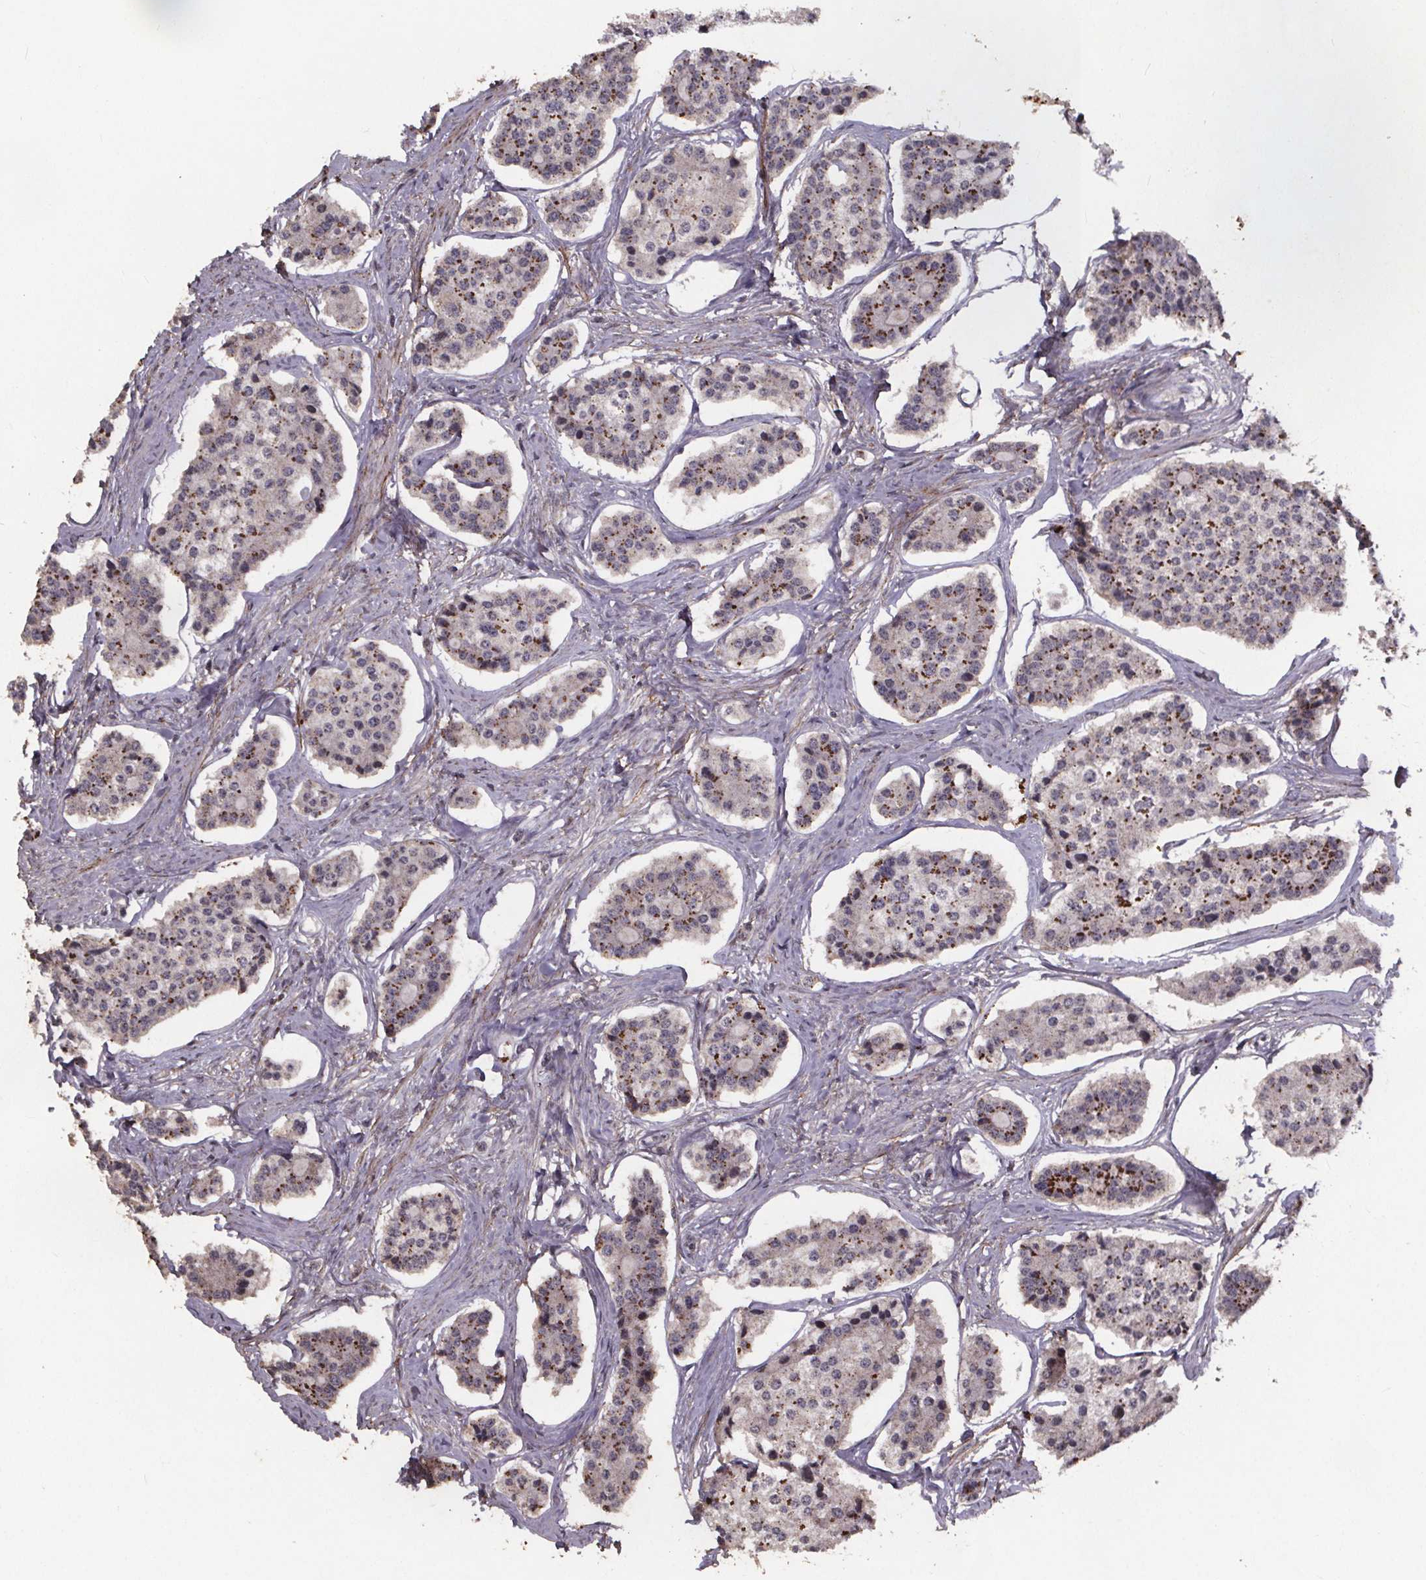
{"staining": {"intensity": "strong", "quantity": "25%-75%", "location": "cytoplasmic/membranous"}, "tissue": "carcinoid", "cell_type": "Tumor cells", "image_type": "cancer", "snomed": [{"axis": "morphology", "description": "Carcinoid, malignant, NOS"}, {"axis": "topography", "description": "Small intestine"}], "caption": "Brown immunohistochemical staining in carcinoid demonstrates strong cytoplasmic/membranous expression in approximately 25%-75% of tumor cells.", "gene": "GPX3", "patient": {"sex": "female", "age": 65}}